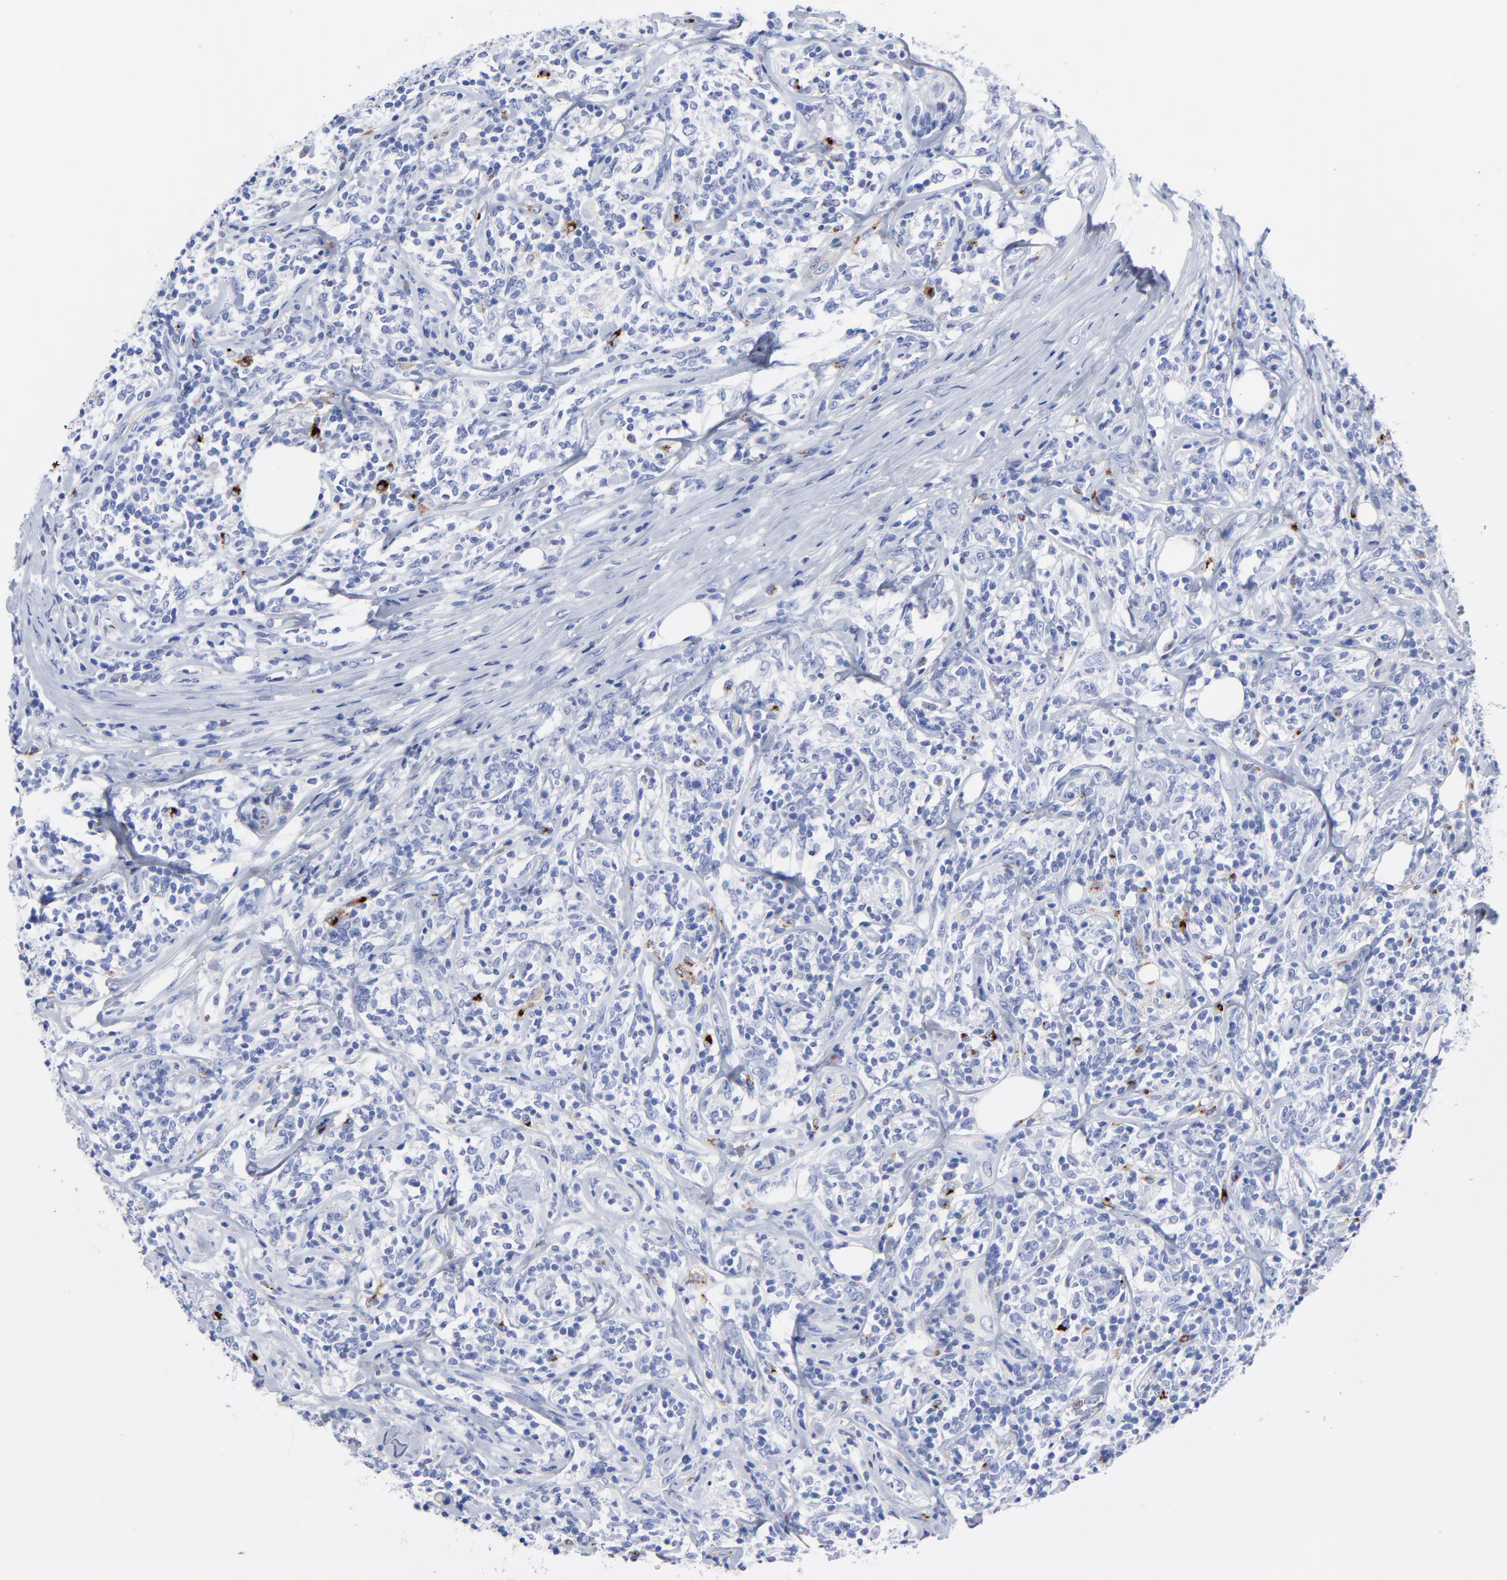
{"staining": {"intensity": "weak", "quantity": "<25%", "location": "cytoplasmic/membranous"}, "tissue": "lymphoma", "cell_type": "Tumor cells", "image_type": "cancer", "snomed": [{"axis": "morphology", "description": "Malignant lymphoma, non-Hodgkin's type, High grade"}, {"axis": "topography", "description": "Lymph node"}], "caption": "Image shows no protein expression in tumor cells of lymphoma tissue.", "gene": "CPVL", "patient": {"sex": "female", "age": 84}}